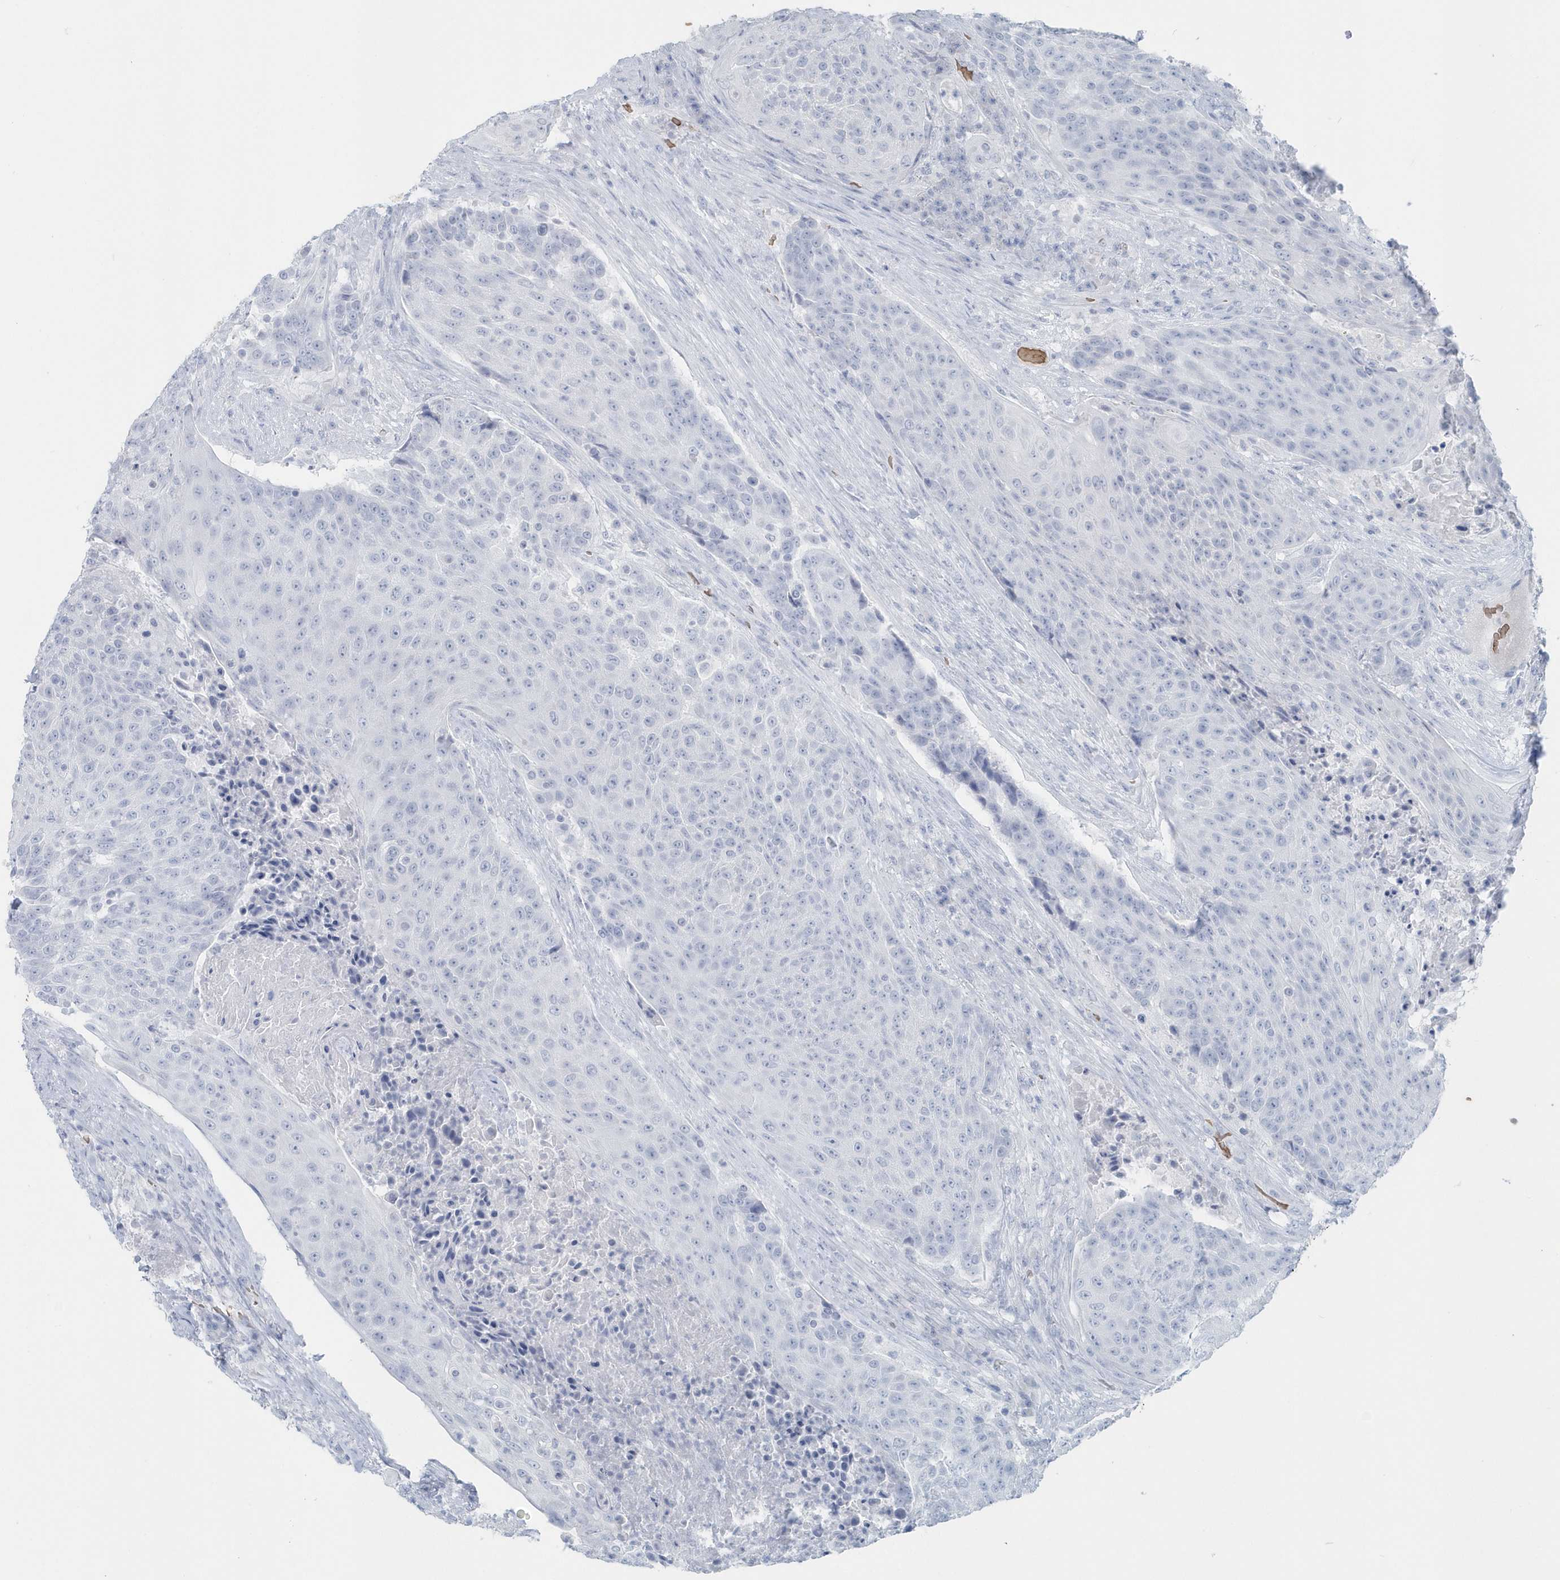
{"staining": {"intensity": "negative", "quantity": "none", "location": "none"}, "tissue": "urothelial cancer", "cell_type": "Tumor cells", "image_type": "cancer", "snomed": [{"axis": "morphology", "description": "Urothelial carcinoma, High grade"}, {"axis": "topography", "description": "Urinary bladder"}], "caption": "IHC micrograph of human urothelial carcinoma (high-grade) stained for a protein (brown), which demonstrates no positivity in tumor cells. Nuclei are stained in blue.", "gene": "HBA2", "patient": {"sex": "female", "age": 63}}